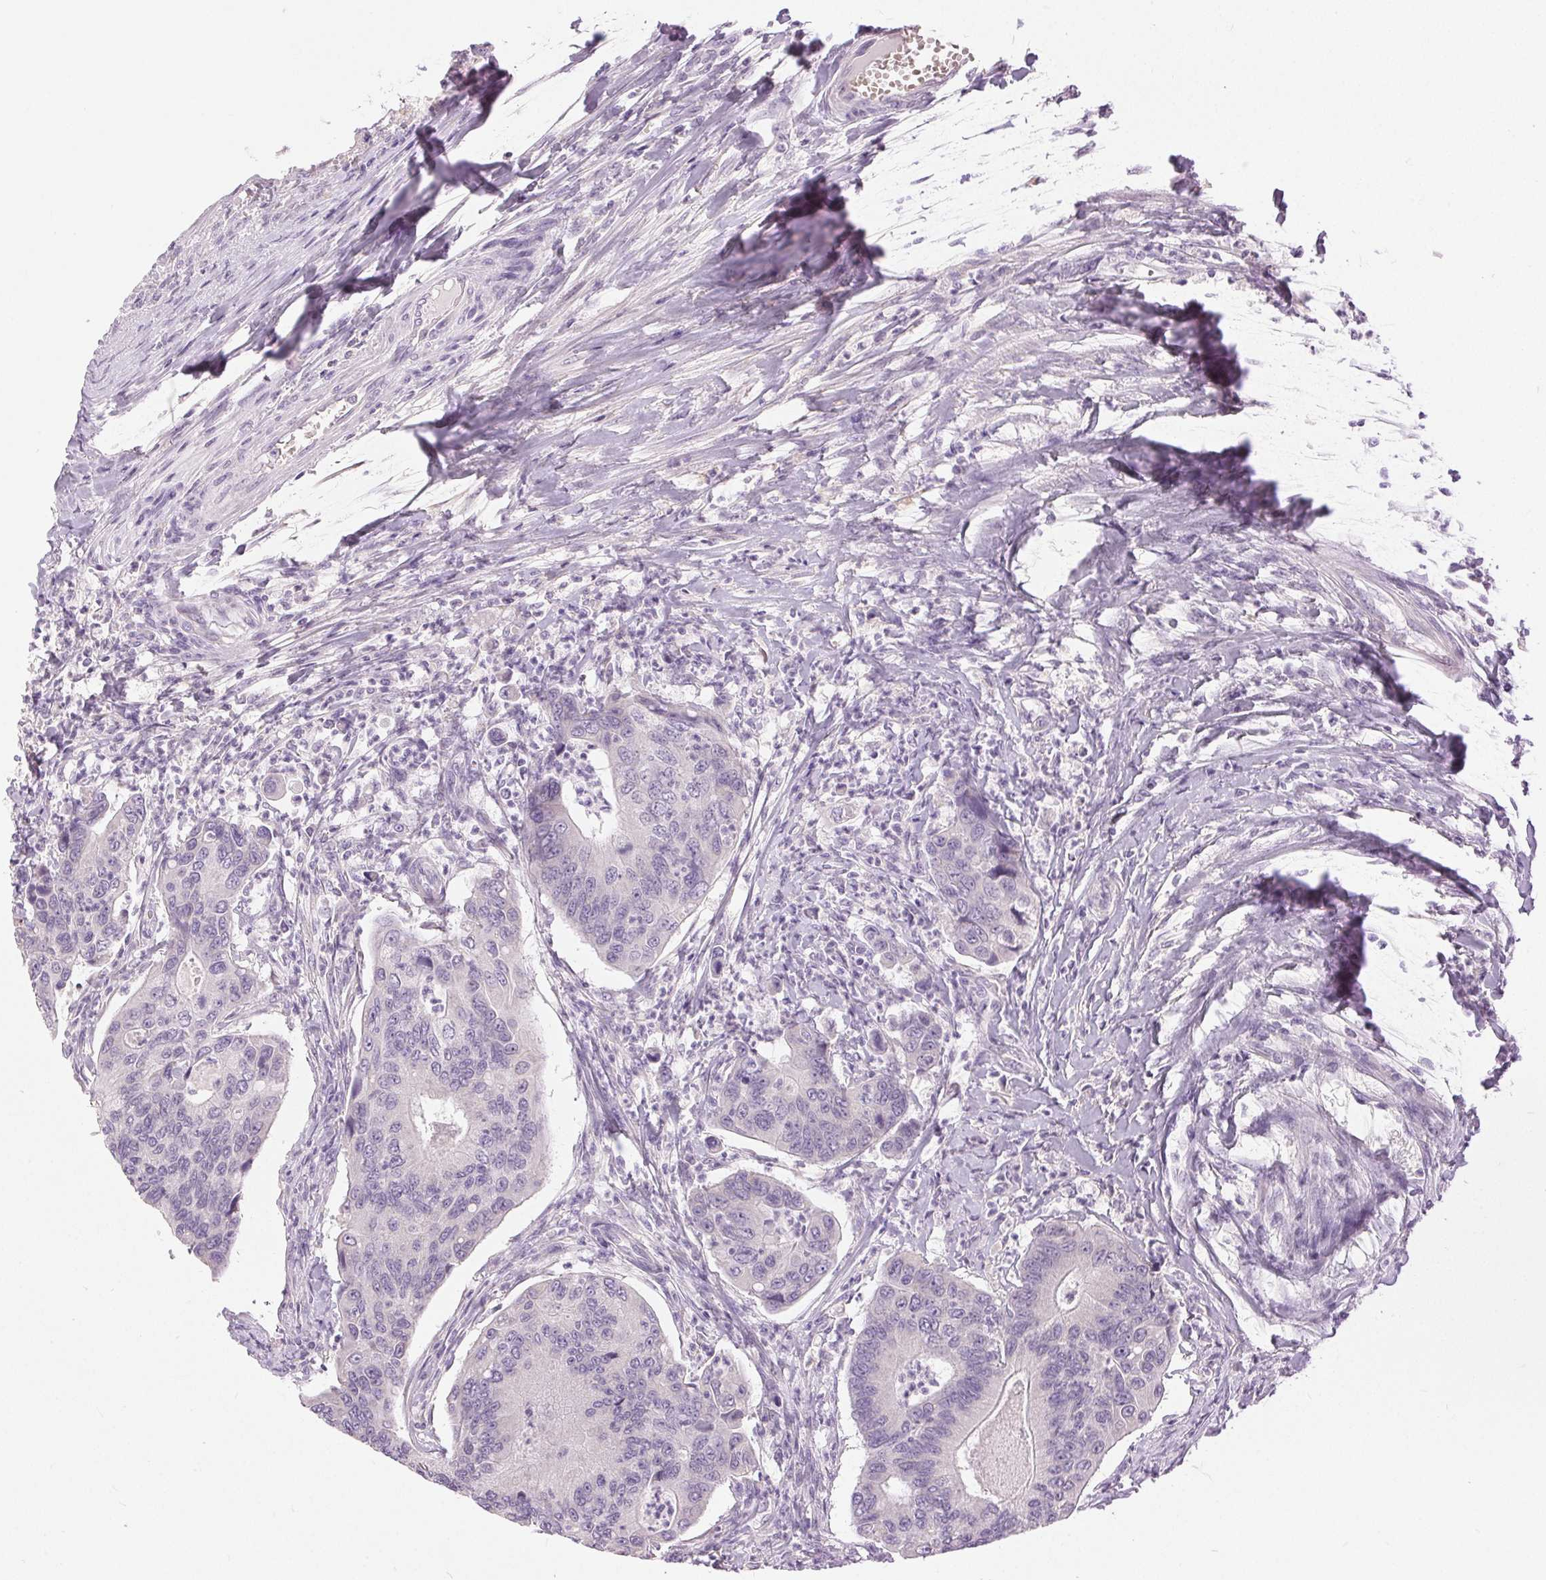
{"staining": {"intensity": "negative", "quantity": "none", "location": "none"}, "tissue": "colorectal cancer", "cell_type": "Tumor cells", "image_type": "cancer", "snomed": [{"axis": "morphology", "description": "Adenocarcinoma, NOS"}, {"axis": "topography", "description": "Colon"}], "caption": "DAB (3,3'-diaminobenzidine) immunohistochemical staining of colorectal adenocarcinoma reveals no significant staining in tumor cells.", "gene": "DSG3", "patient": {"sex": "female", "age": 67}}